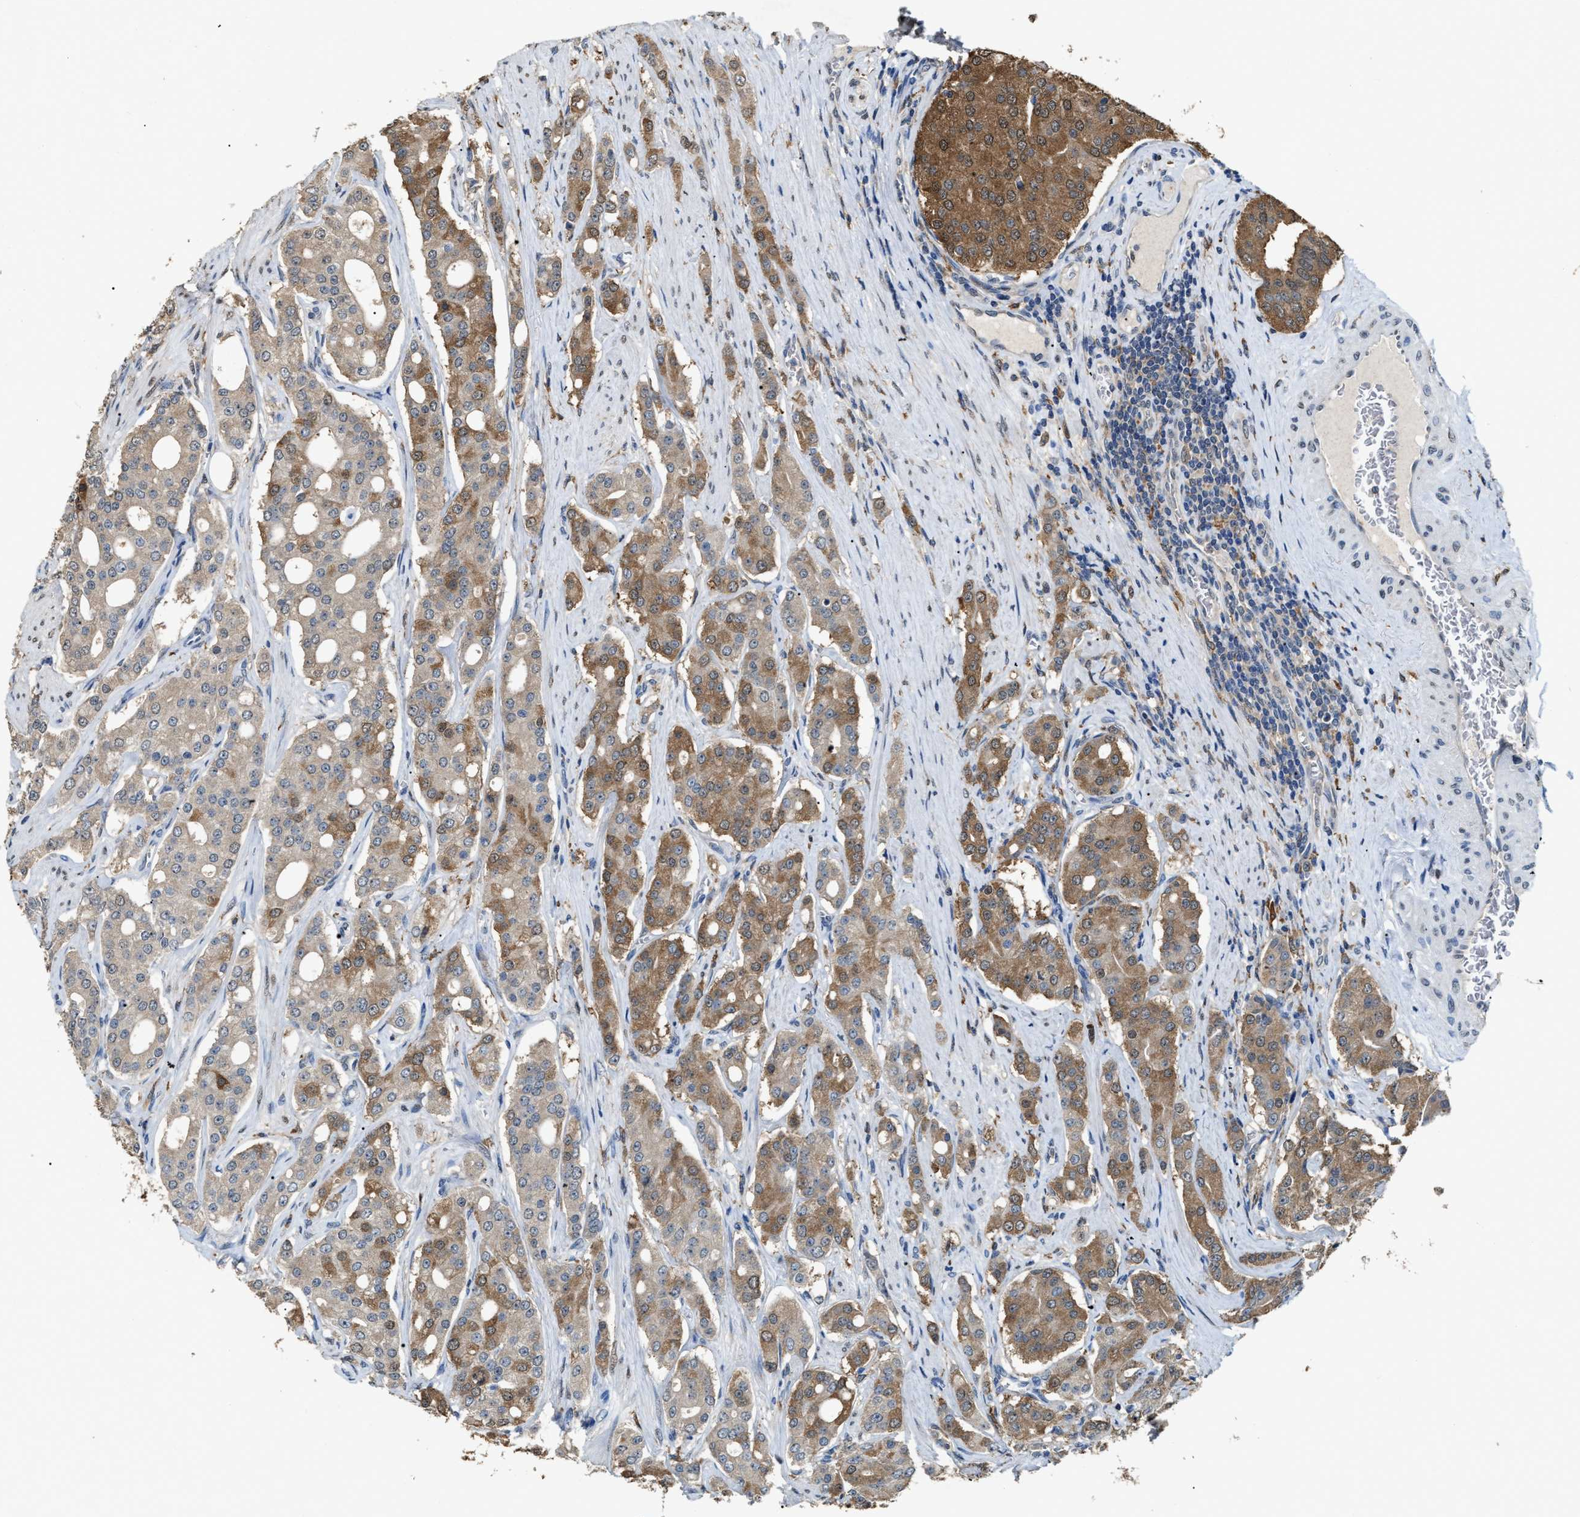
{"staining": {"intensity": "moderate", "quantity": ">75%", "location": "cytoplasmic/membranous"}, "tissue": "prostate cancer", "cell_type": "Tumor cells", "image_type": "cancer", "snomed": [{"axis": "morphology", "description": "Adenocarcinoma, High grade"}, {"axis": "topography", "description": "Prostate"}], "caption": "Immunohistochemical staining of human adenocarcinoma (high-grade) (prostate) exhibits medium levels of moderate cytoplasmic/membranous protein staining in approximately >75% of tumor cells.", "gene": "GCN1", "patient": {"sex": "male", "age": 71}}